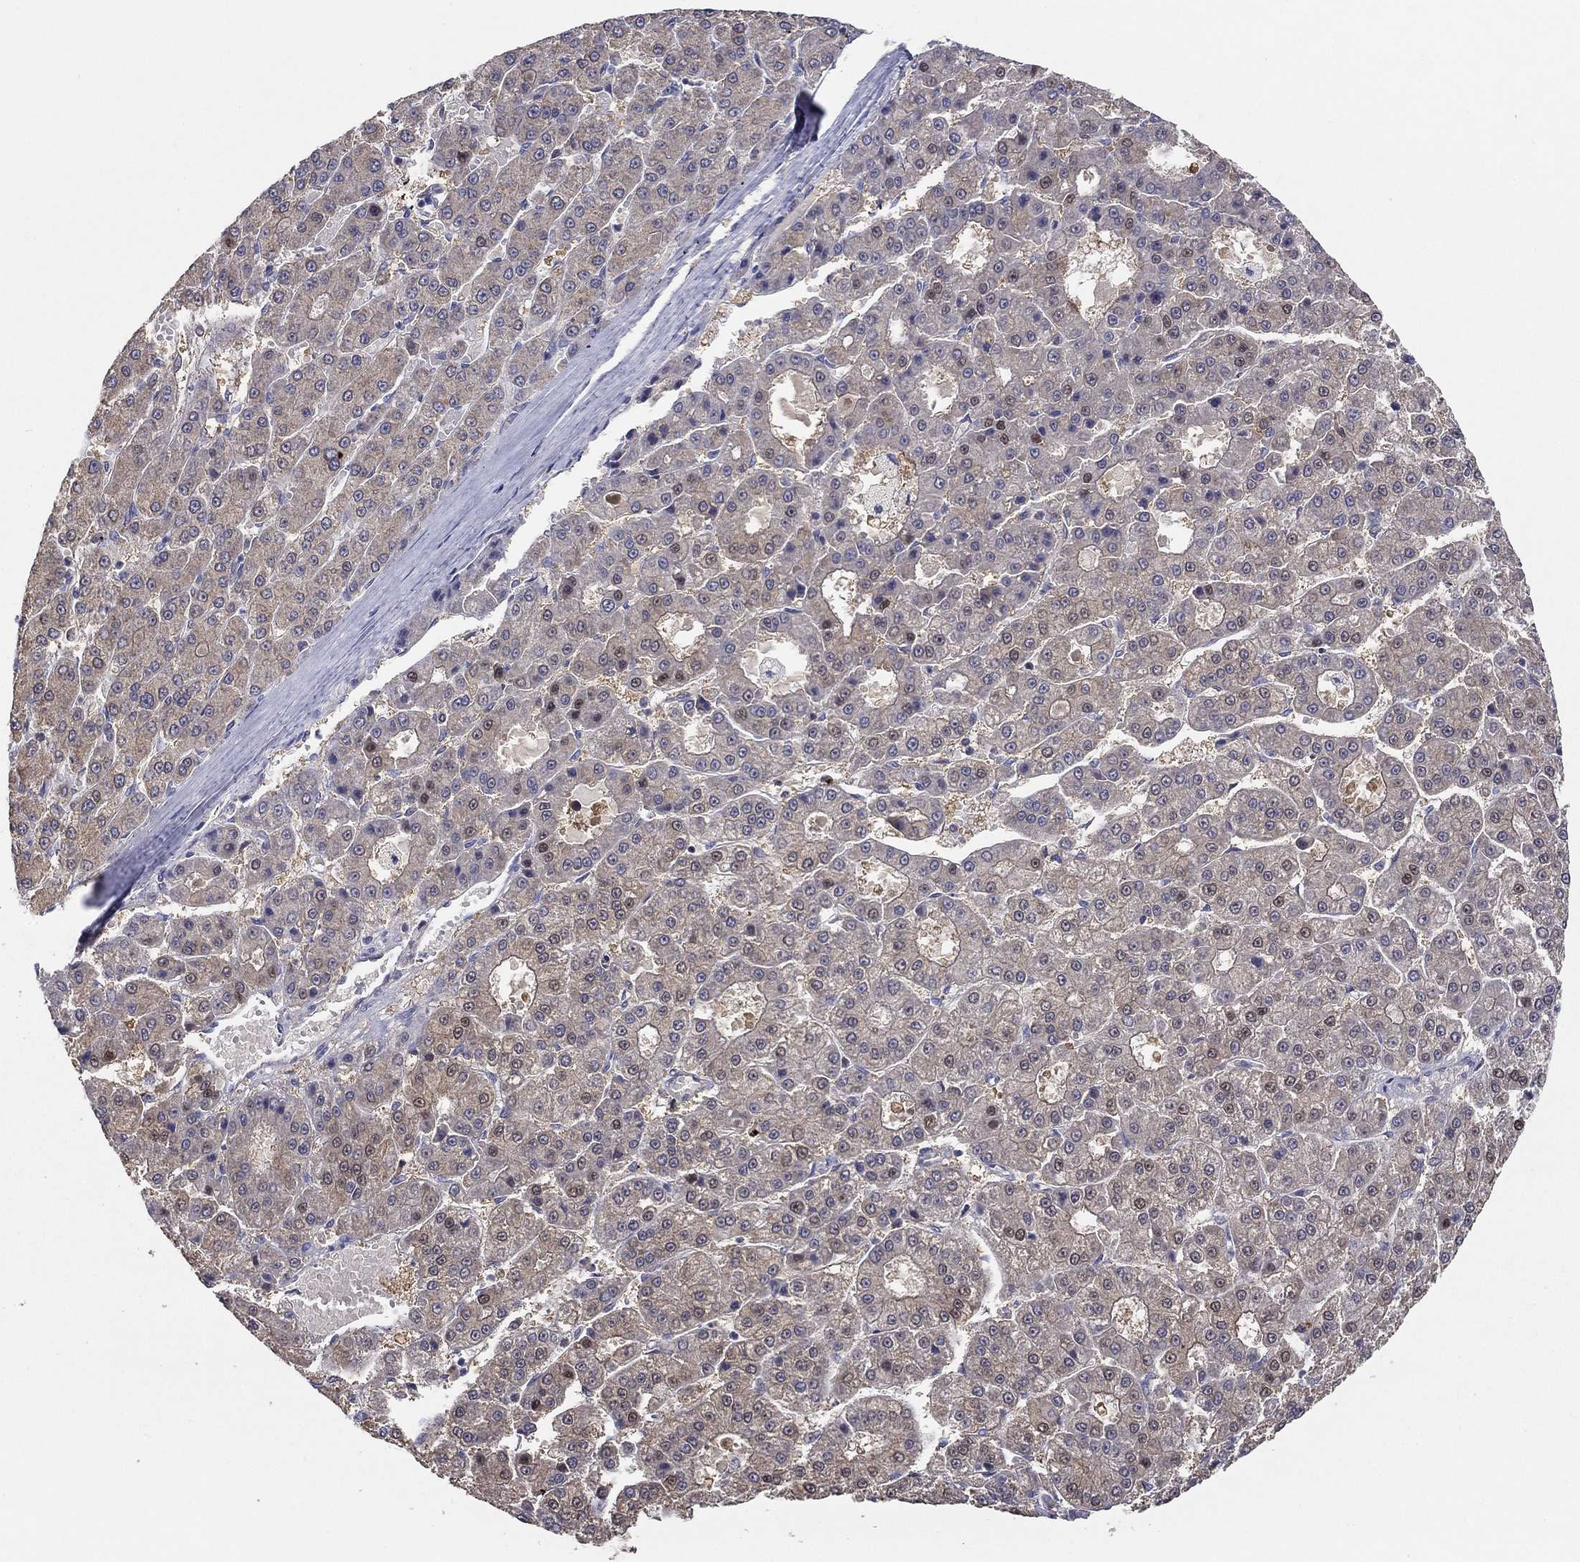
{"staining": {"intensity": "weak", "quantity": "25%-75%", "location": "cytoplasmic/membranous"}, "tissue": "liver cancer", "cell_type": "Tumor cells", "image_type": "cancer", "snomed": [{"axis": "morphology", "description": "Carcinoma, Hepatocellular, NOS"}, {"axis": "topography", "description": "Liver"}], "caption": "Protein staining demonstrates weak cytoplasmic/membranous positivity in about 25%-75% of tumor cells in liver cancer (hepatocellular carcinoma). Using DAB (3,3'-diaminobenzidine) (brown) and hematoxylin (blue) stains, captured at high magnification using brightfield microscopy.", "gene": "DOCK3", "patient": {"sex": "male", "age": 70}}